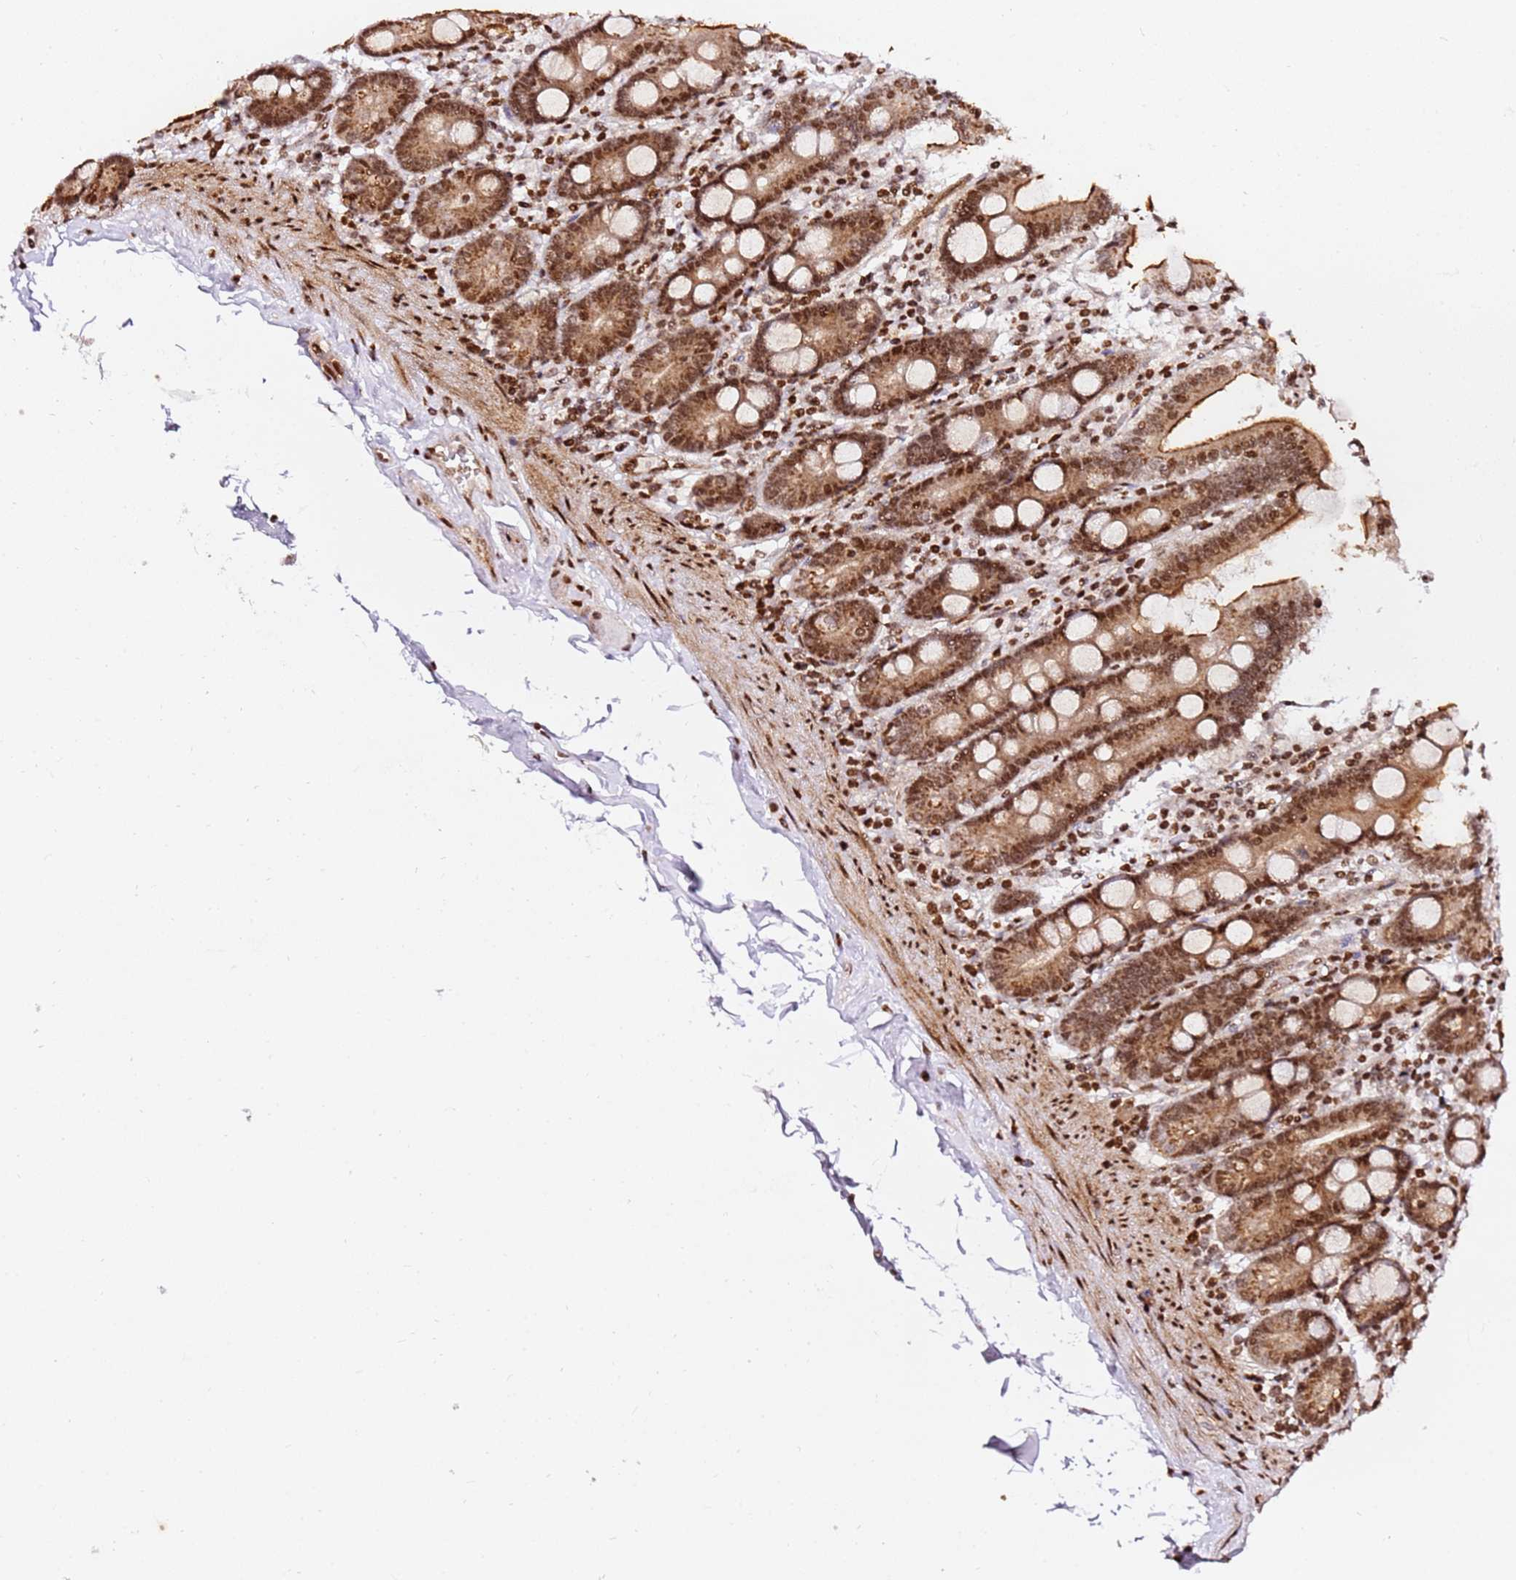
{"staining": {"intensity": "strong", "quantity": ">75%", "location": "cytoplasmic/membranous,nuclear"}, "tissue": "duodenum", "cell_type": "Glandular cells", "image_type": "normal", "snomed": [{"axis": "morphology", "description": "Normal tissue, NOS"}, {"axis": "topography", "description": "Duodenum"}], "caption": "Protein staining displays strong cytoplasmic/membranous,nuclear staining in approximately >75% of glandular cells in unremarkable duodenum.", "gene": "GBP2", "patient": {"sex": "male", "age": 55}}